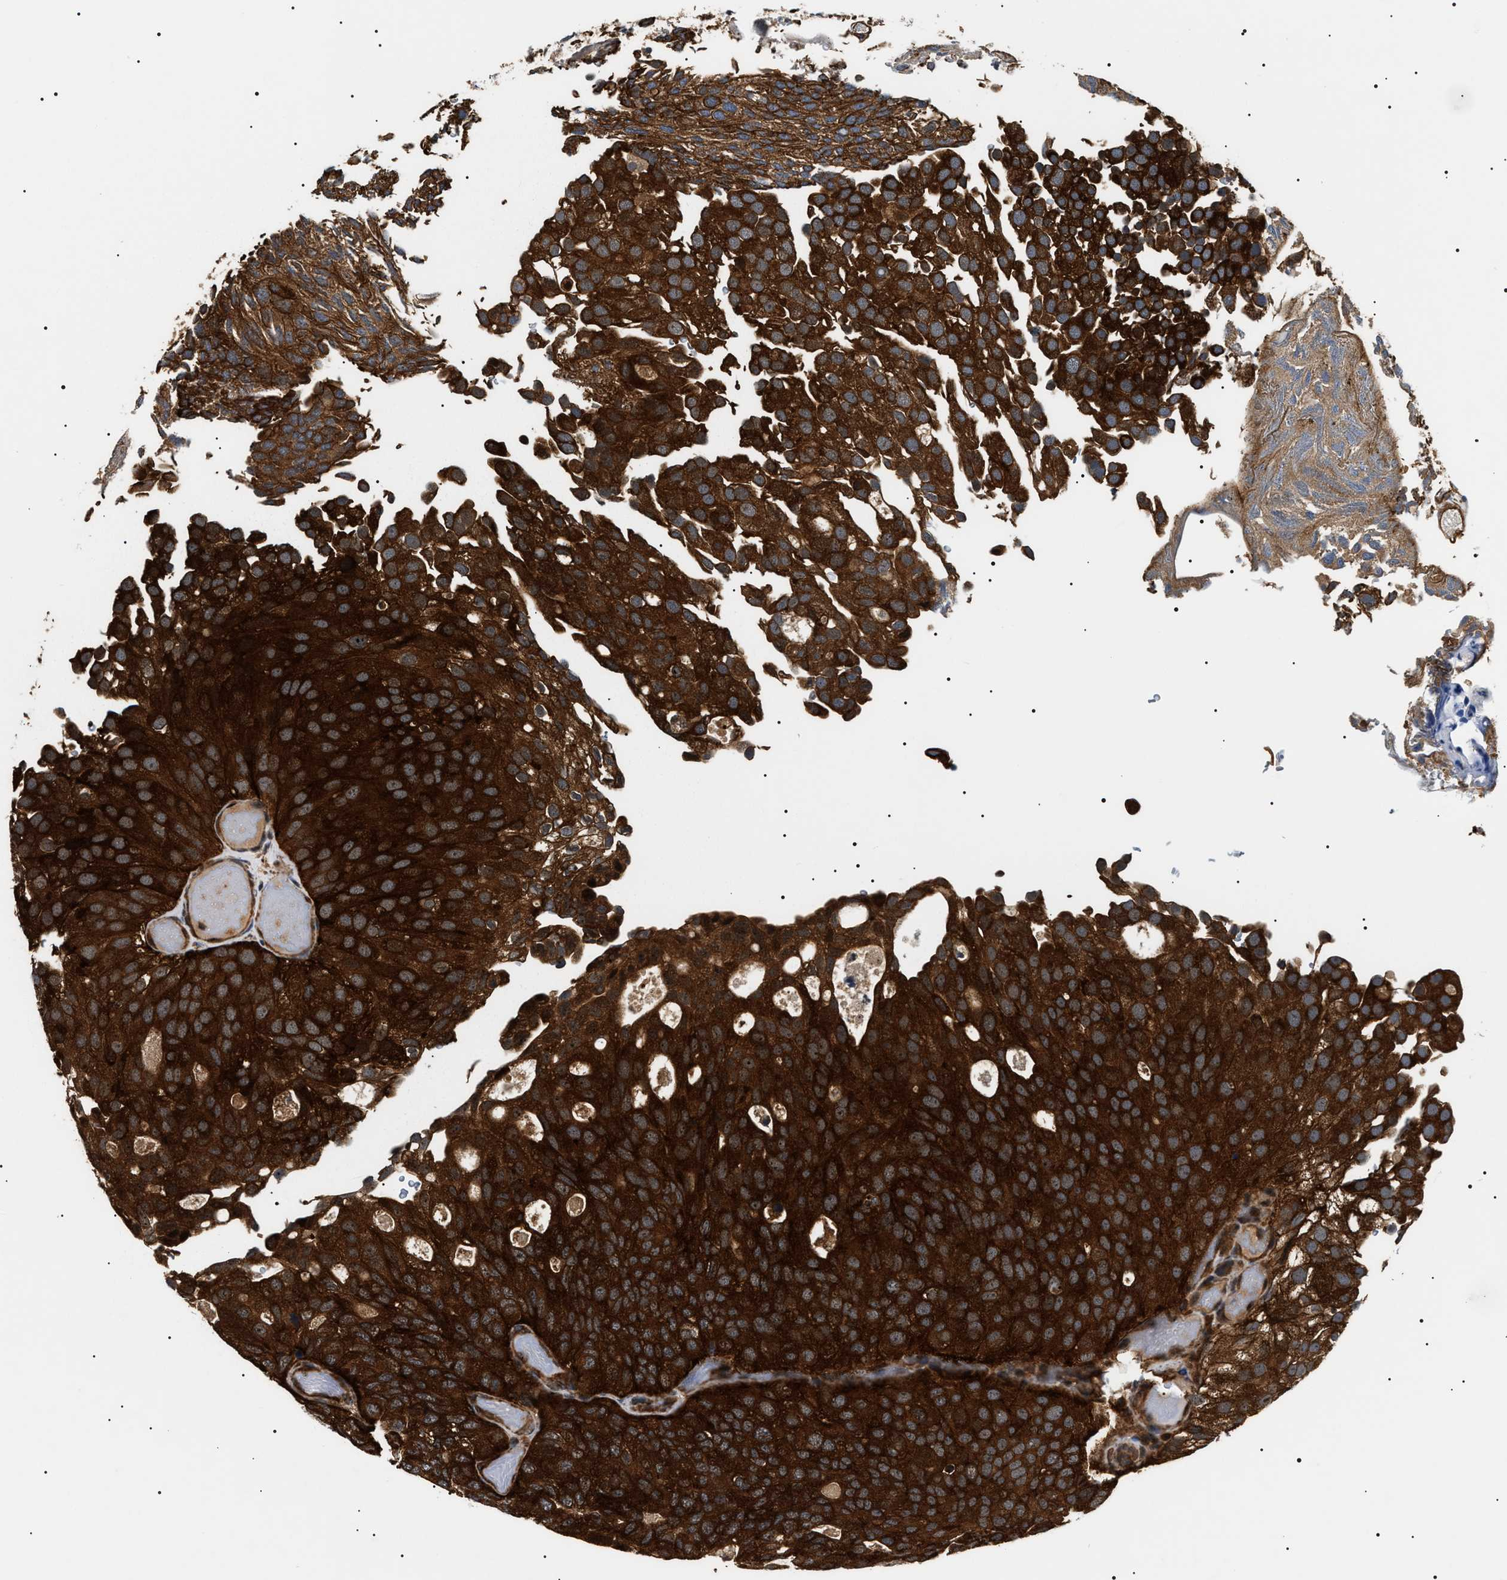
{"staining": {"intensity": "strong", "quantity": ">75%", "location": "cytoplasmic/membranous"}, "tissue": "urothelial cancer", "cell_type": "Tumor cells", "image_type": "cancer", "snomed": [{"axis": "morphology", "description": "Urothelial carcinoma, Low grade"}, {"axis": "topography", "description": "Urinary bladder"}], "caption": "Protein staining of urothelial carcinoma (low-grade) tissue reveals strong cytoplasmic/membranous staining in approximately >75% of tumor cells.", "gene": "SH3GLB2", "patient": {"sex": "male", "age": 78}}